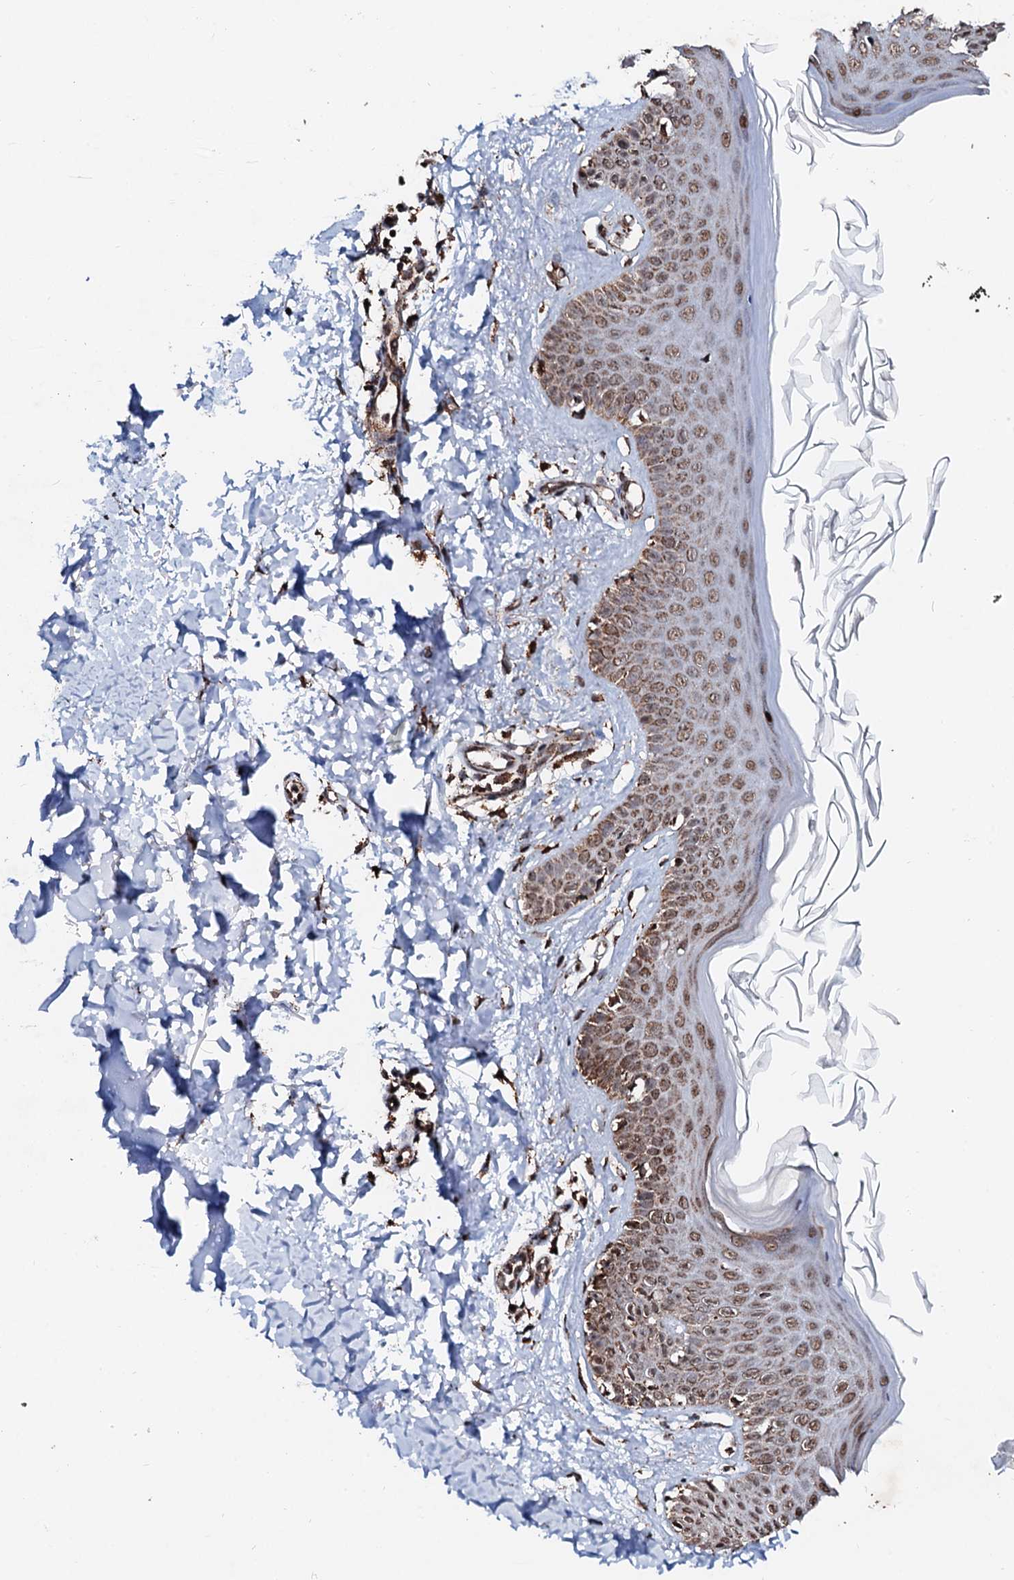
{"staining": {"intensity": "strong", "quantity": ">75%", "location": "cytoplasmic/membranous"}, "tissue": "skin", "cell_type": "Fibroblasts", "image_type": "normal", "snomed": [{"axis": "morphology", "description": "Normal tissue, NOS"}, {"axis": "topography", "description": "Skin"}], "caption": "Skin stained with immunohistochemistry (IHC) shows strong cytoplasmic/membranous expression in about >75% of fibroblasts. The staining was performed using DAB, with brown indicating positive protein expression. Nuclei are stained blue with hematoxylin.", "gene": "SECISBP2L", "patient": {"sex": "male", "age": 52}}